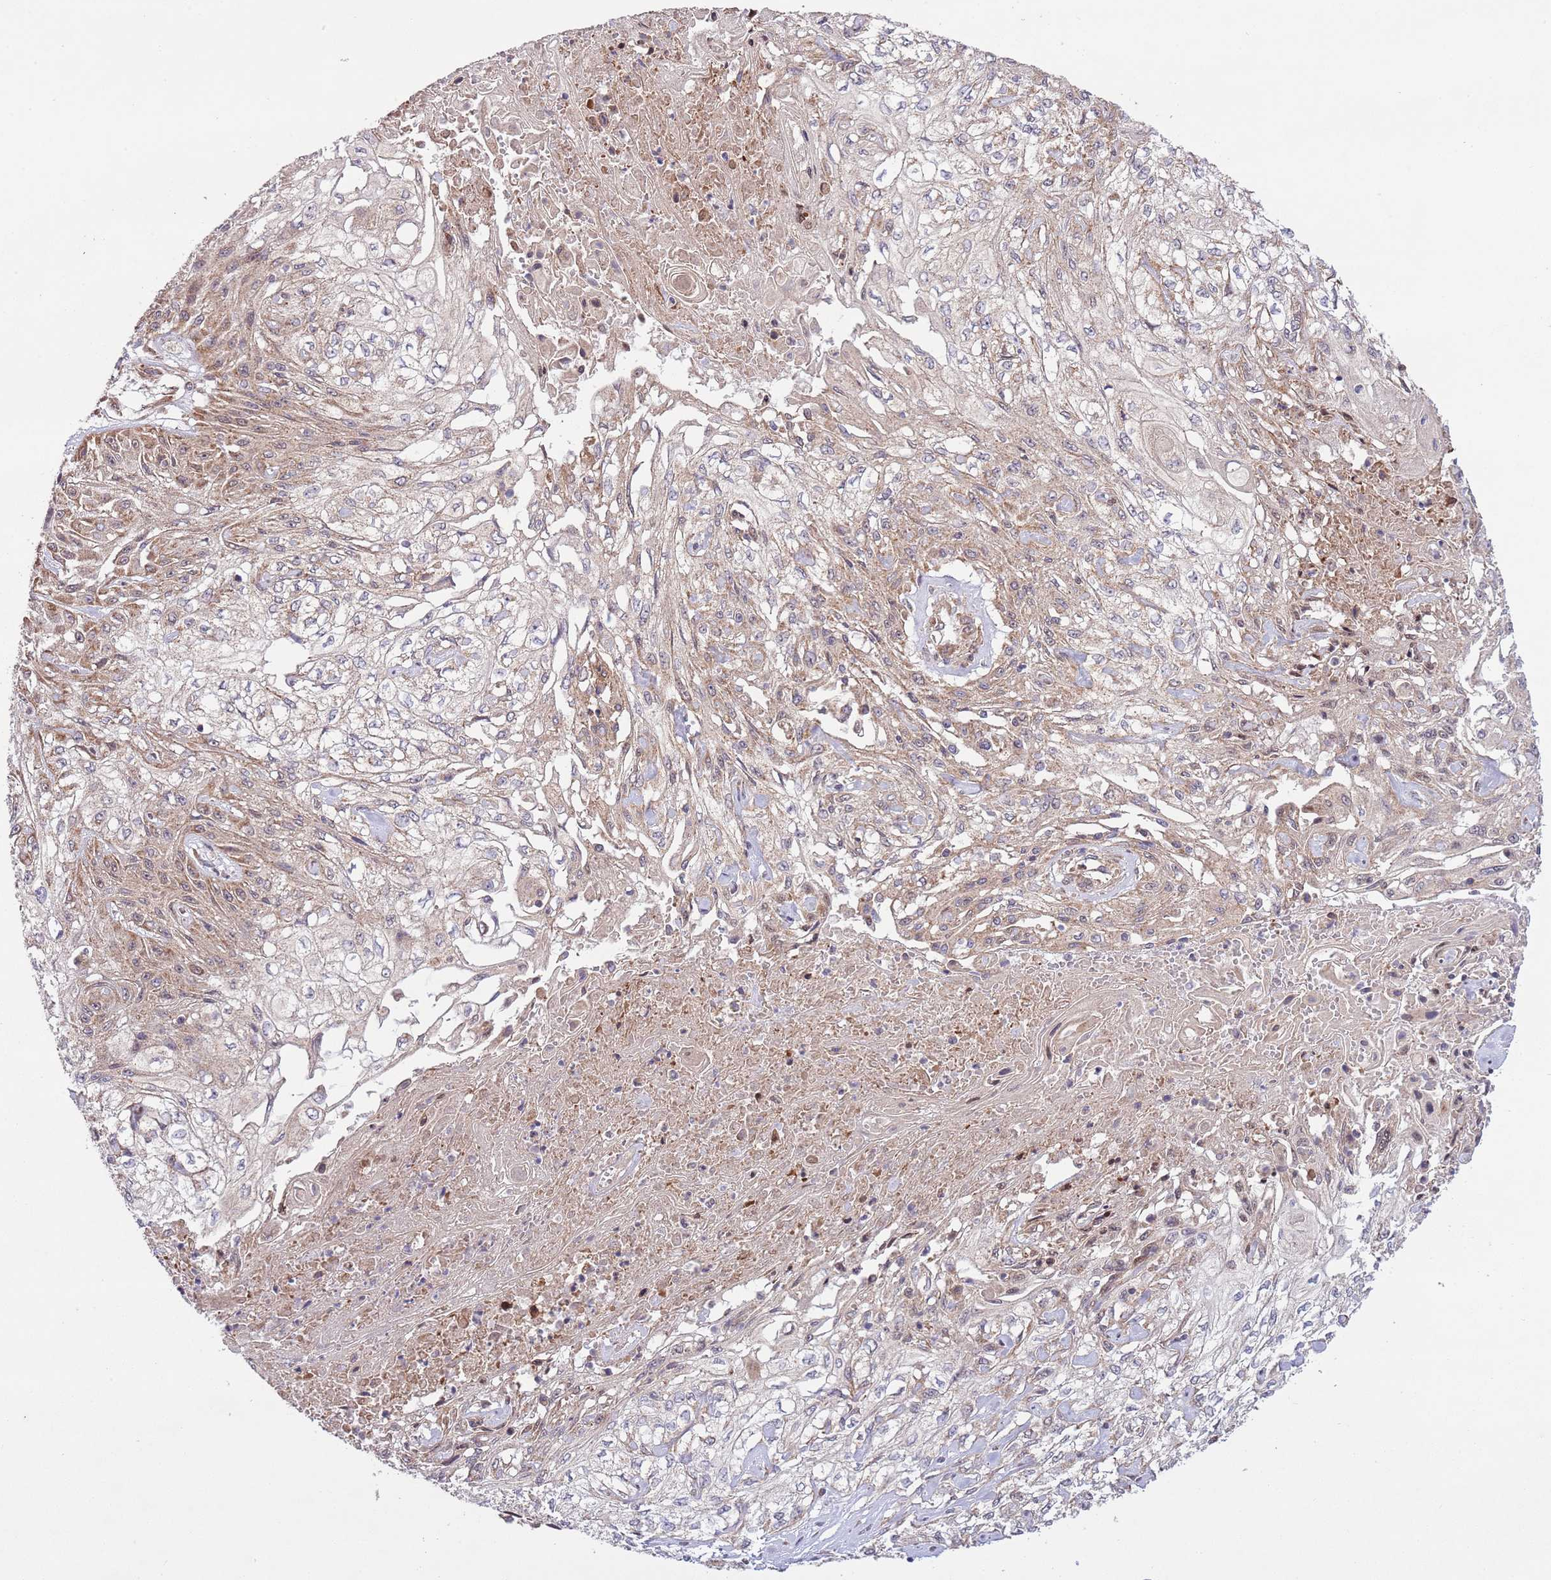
{"staining": {"intensity": "moderate", "quantity": "25%-75%", "location": "cytoplasmic/membranous"}, "tissue": "skin cancer", "cell_type": "Tumor cells", "image_type": "cancer", "snomed": [{"axis": "morphology", "description": "Squamous cell carcinoma, NOS"}, {"axis": "morphology", "description": "Squamous cell carcinoma, metastatic, NOS"}, {"axis": "topography", "description": "Skin"}, {"axis": "topography", "description": "Lymph node"}], "caption": "Immunohistochemistry (IHC) micrograph of human skin cancer (squamous cell carcinoma) stained for a protein (brown), which demonstrates medium levels of moderate cytoplasmic/membranous expression in about 25%-75% of tumor cells.", "gene": "MFNG", "patient": {"sex": "male", "age": 75}}